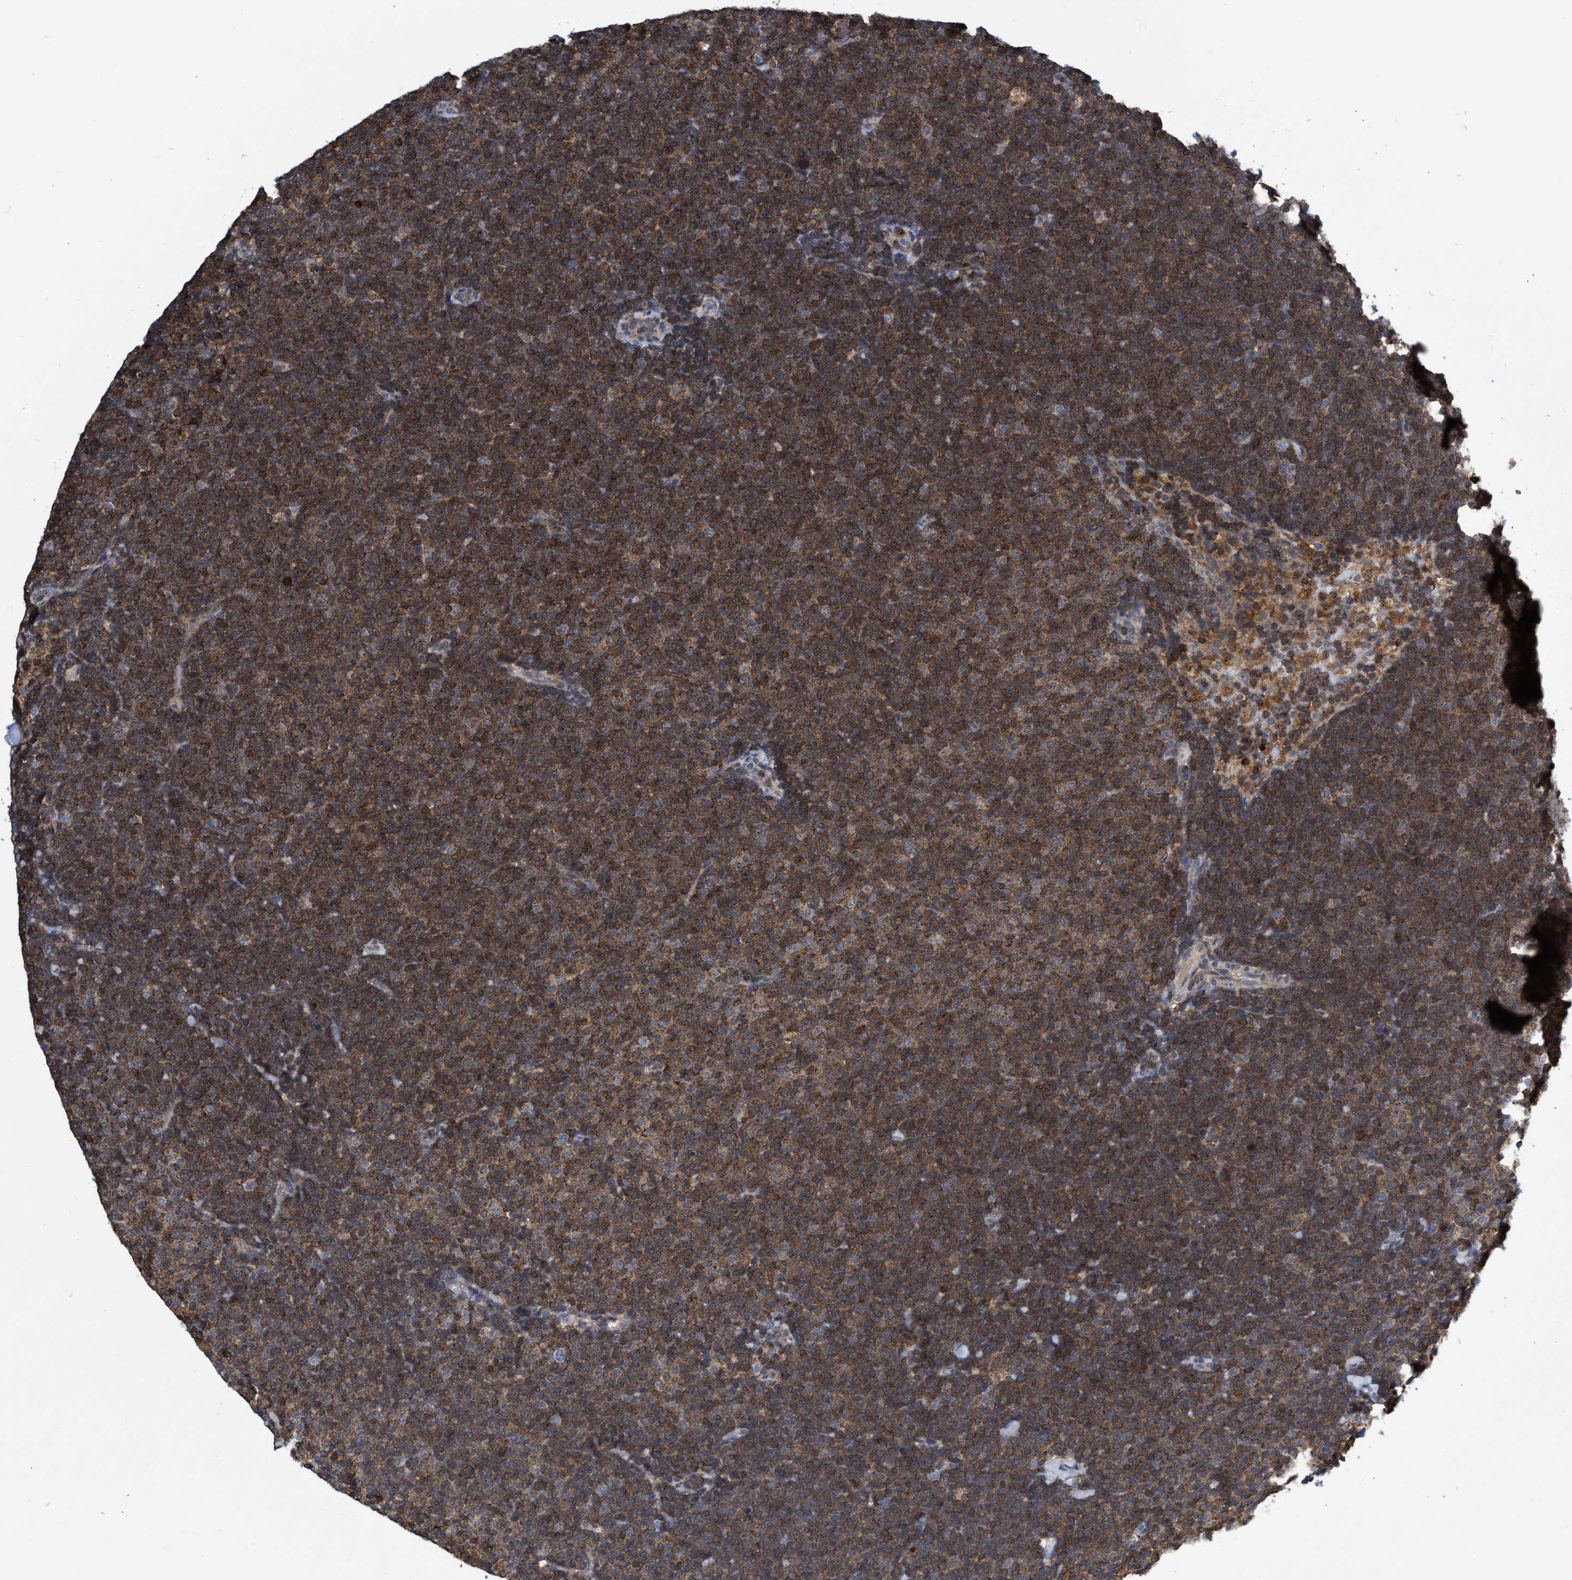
{"staining": {"intensity": "strong", "quantity": ">75%", "location": "cytoplasmic/membranous"}, "tissue": "lymphoma", "cell_type": "Tumor cells", "image_type": "cancer", "snomed": [{"axis": "morphology", "description": "Malignant lymphoma, non-Hodgkin's type, Low grade"}, {"axis": "topography", "description": "Lymph node"}], "caption": "The micrograph shows staining of low-grade malignant lymphoma, non-Hodgkin's type, revealing strong cytoplasmic/membranous protein staining (brown color) within tumor cells.", "gene": "CRYZ", "patient": {"sex": "female", "age": 53}}